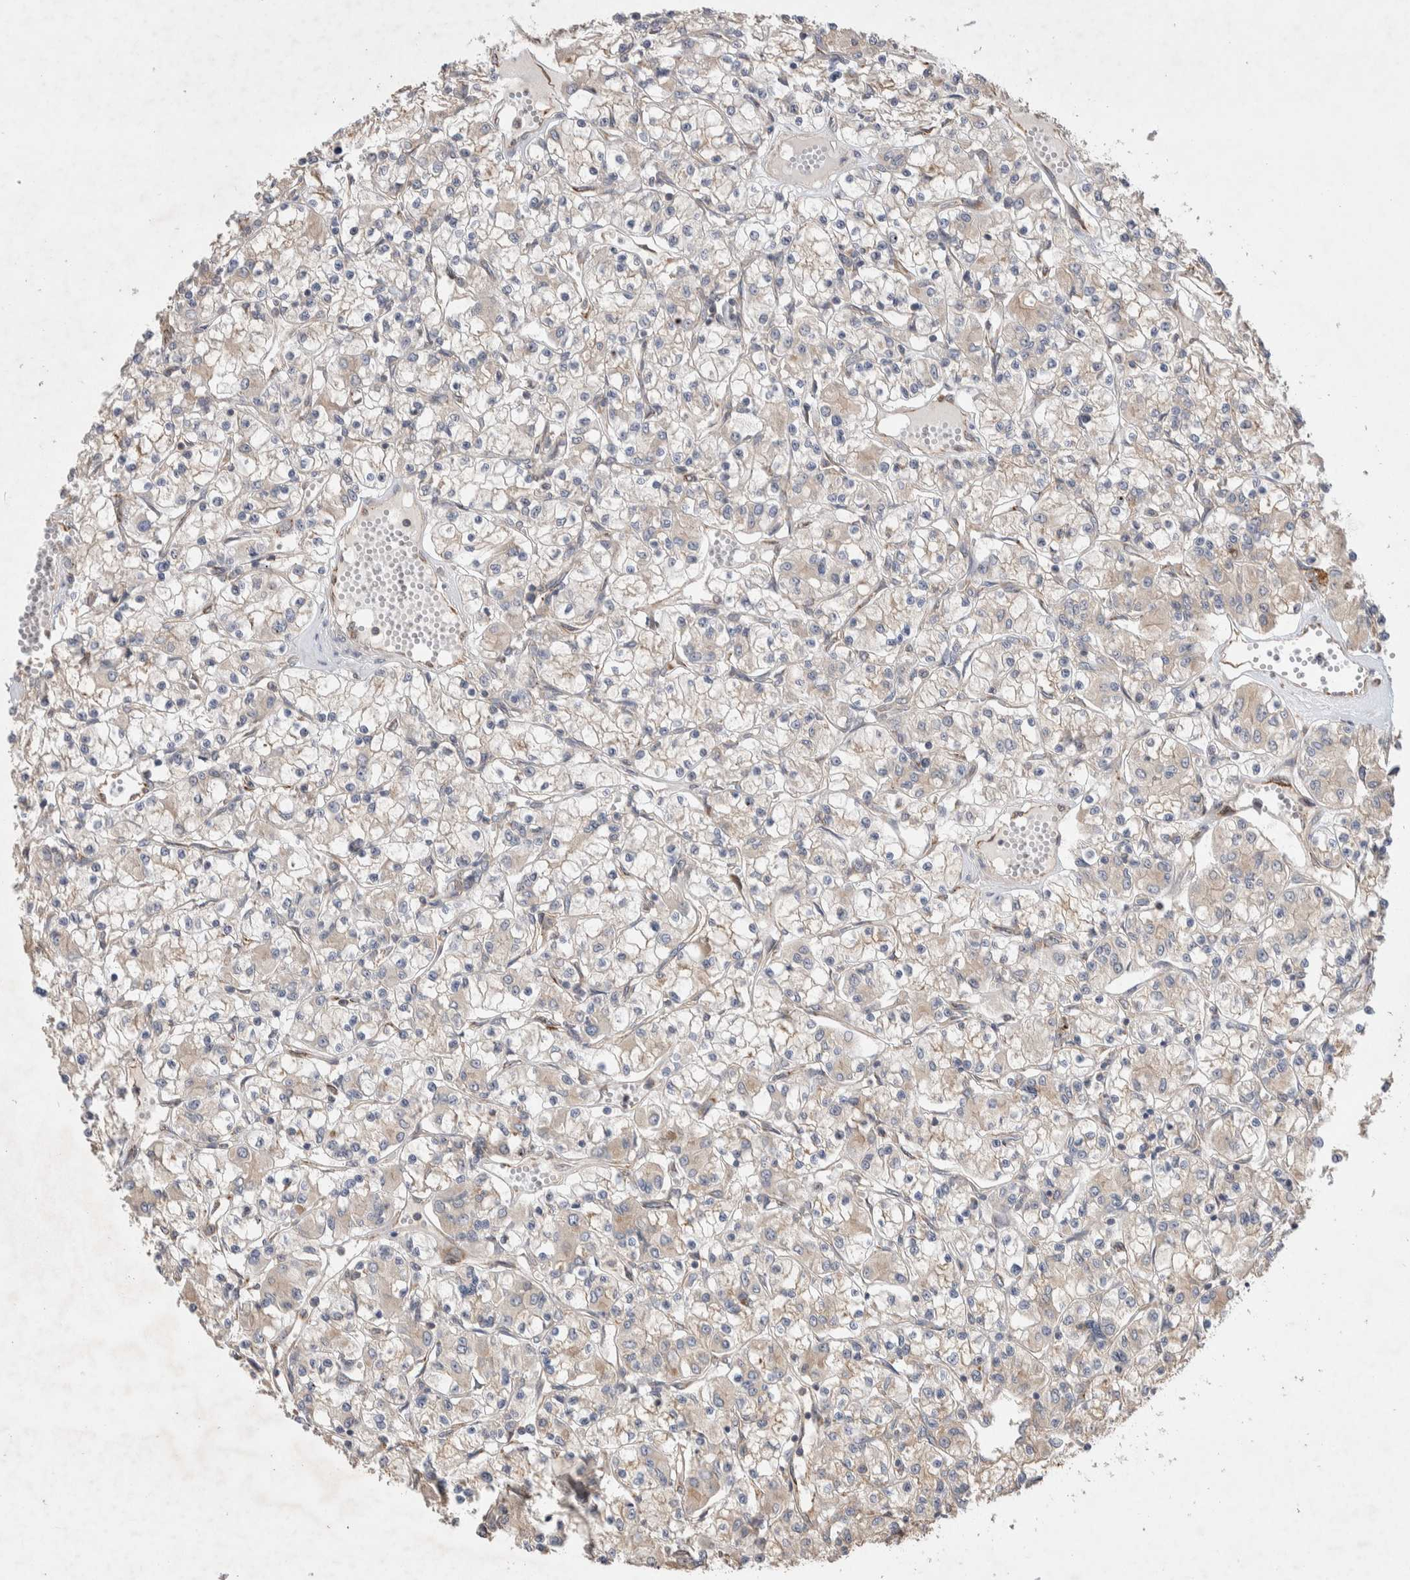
{"staining": {"intensity": "negative", "quantity": "none", "location": "none"}, "tissue": "renal cancer", "cell_type": "Tumor cells", "image_type": "cancer", "snomed": [{"axis": "morphology", "description": "Adenocarcinoma, NOS"}, {"axis": "topography", "description": "Kidney"}], "caption": "This histopathology image is of adenocarcinoma (renal) stained with immunohistochemistry to label a protein in brown with the nuclei are counter-stained blue. There is no expression in tumor cells.", "gene": "DEPTOR", "patient": {"sex": "female", "age": 59}}